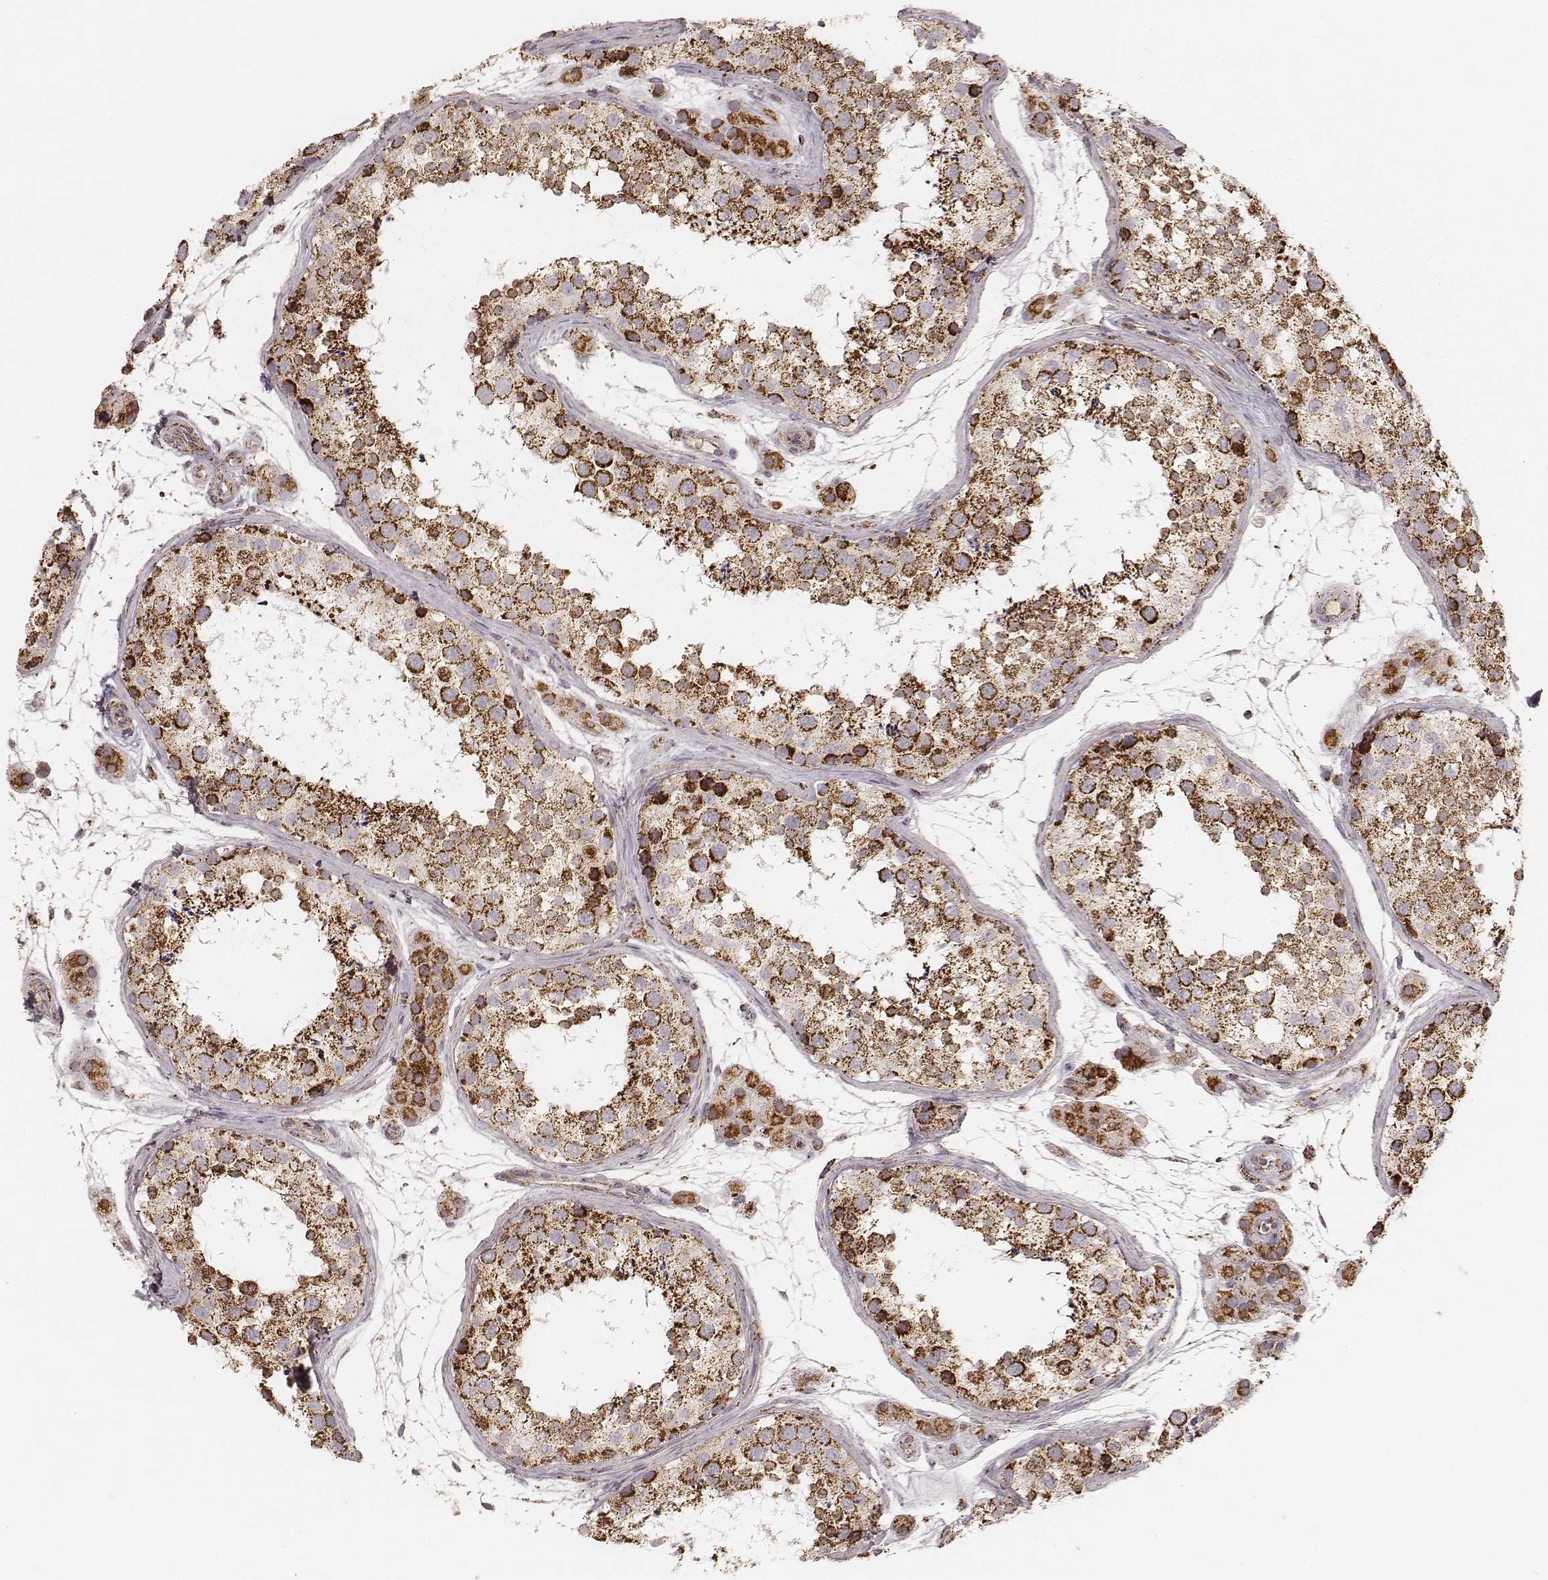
{"staining": {"intensity": "strong", "quantity": ">75%", "location": "cytoplasmic/membranous"}, "tissue": "testis", "cell_type": "Cells in seminiferous ducts", "image_type": "normal", "snomed": [{"axis": "morphology", "description": "Normal tissue, NOS"}, {"axis": "topography", "description": "Testis"}], "caption": "IHC of unremarkable testis demonstrates high levels of strong cytoplasmic/membranous expression in approximately >75% of cells in seminiferous ducts.", "gene": "CS", "patient": {"sex": "male", "age": 41}}